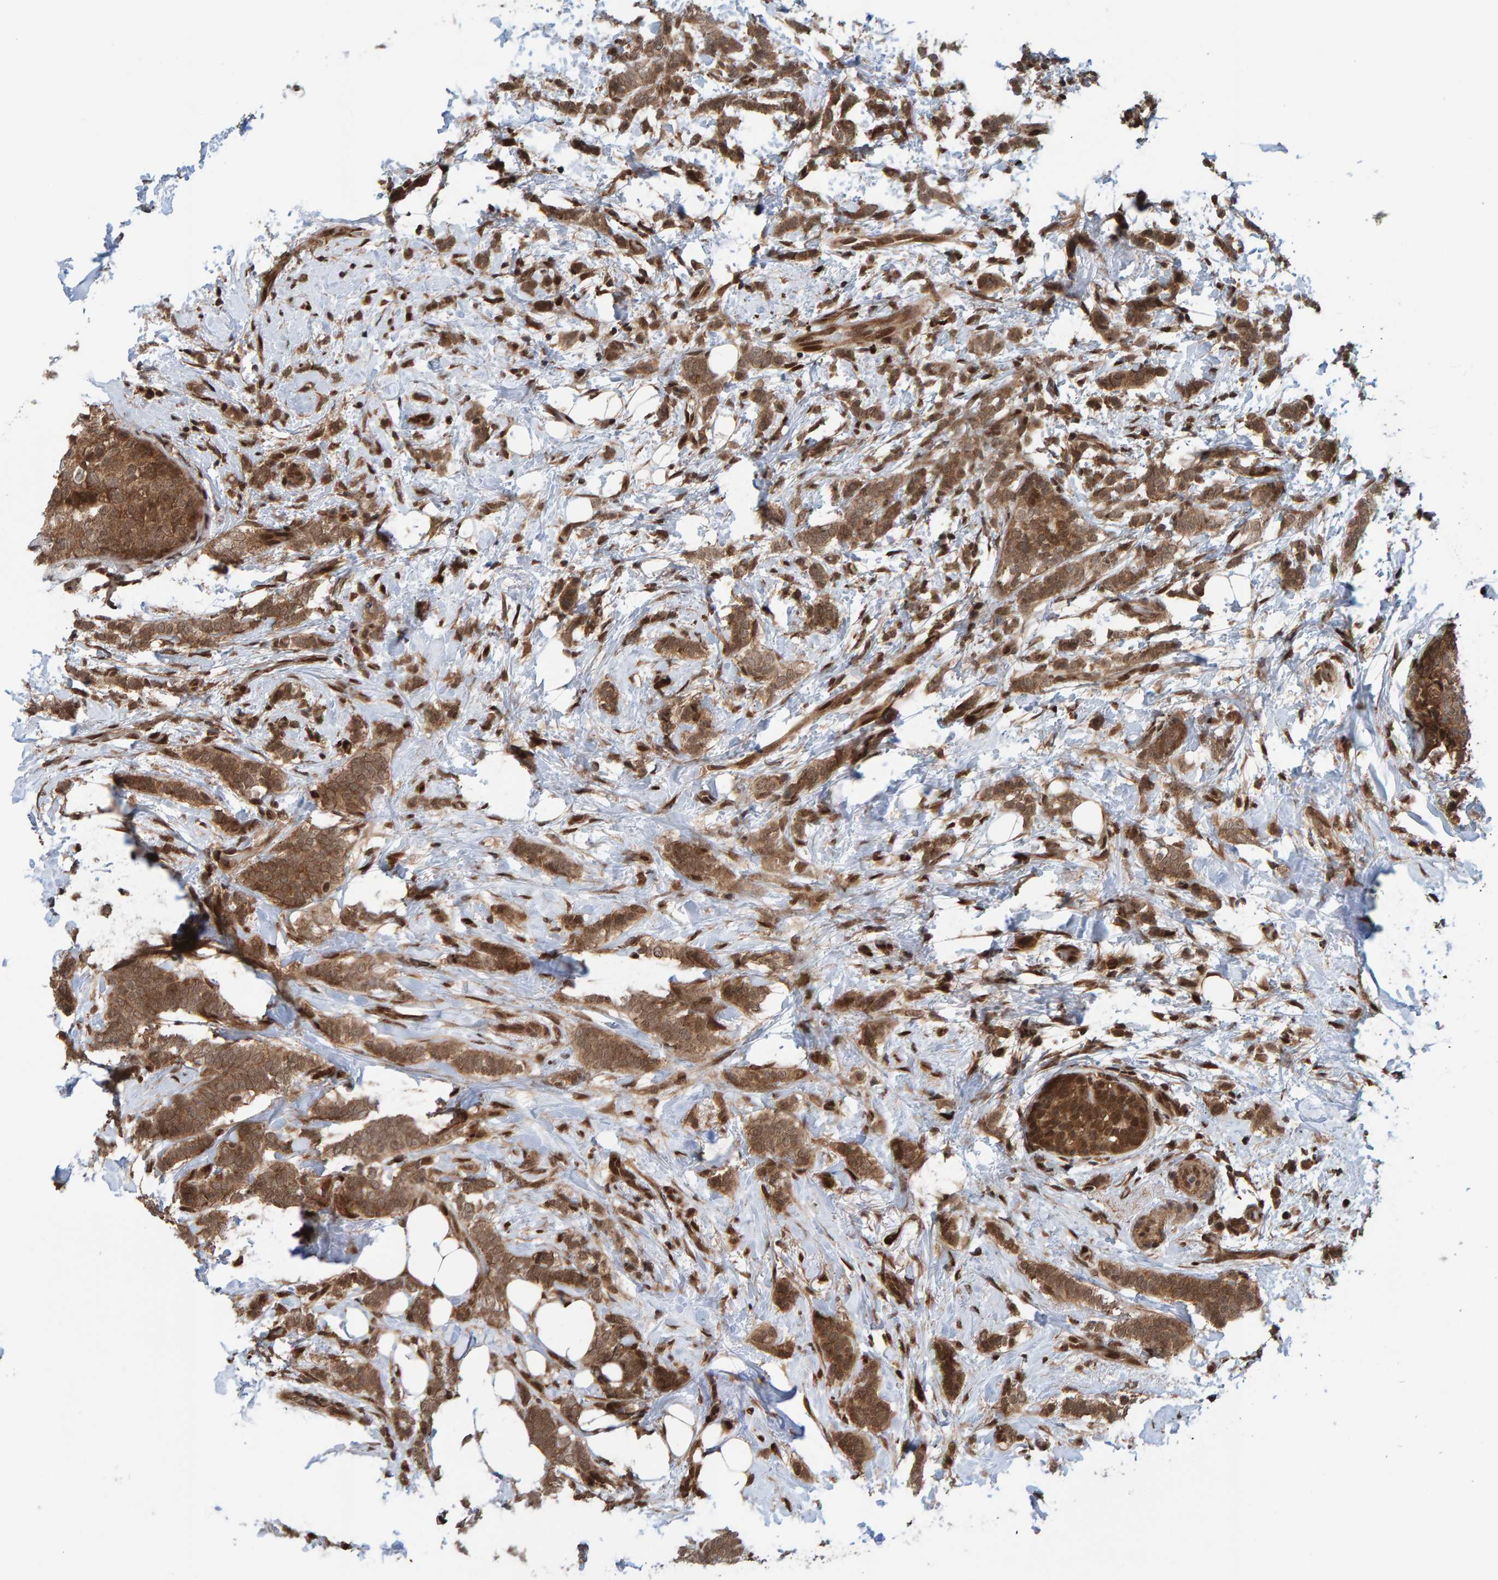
{"staining": {"intensity": "moderate", "quantity": ">75%", "location": "cytoplasmic/membranous,nuclear"}, "tissue": "breast cancer", "cell_type": "Tumor cells", "image_type": "cancer", "snomed": [{"axis": "morphology", "description": "Lobular carcinoma"}, {"axis": "topography", "description": "Breast"}], "caption": "Immunohistochemical staining of human breast lobular carcinoma demonstrates medium levels of moderate cytoplasmic/membranous and nuclear protein expression in approximately >75% of tumor cells.", "gene": "ZNF366", "patient": {"sex": "female", "age": 50}}